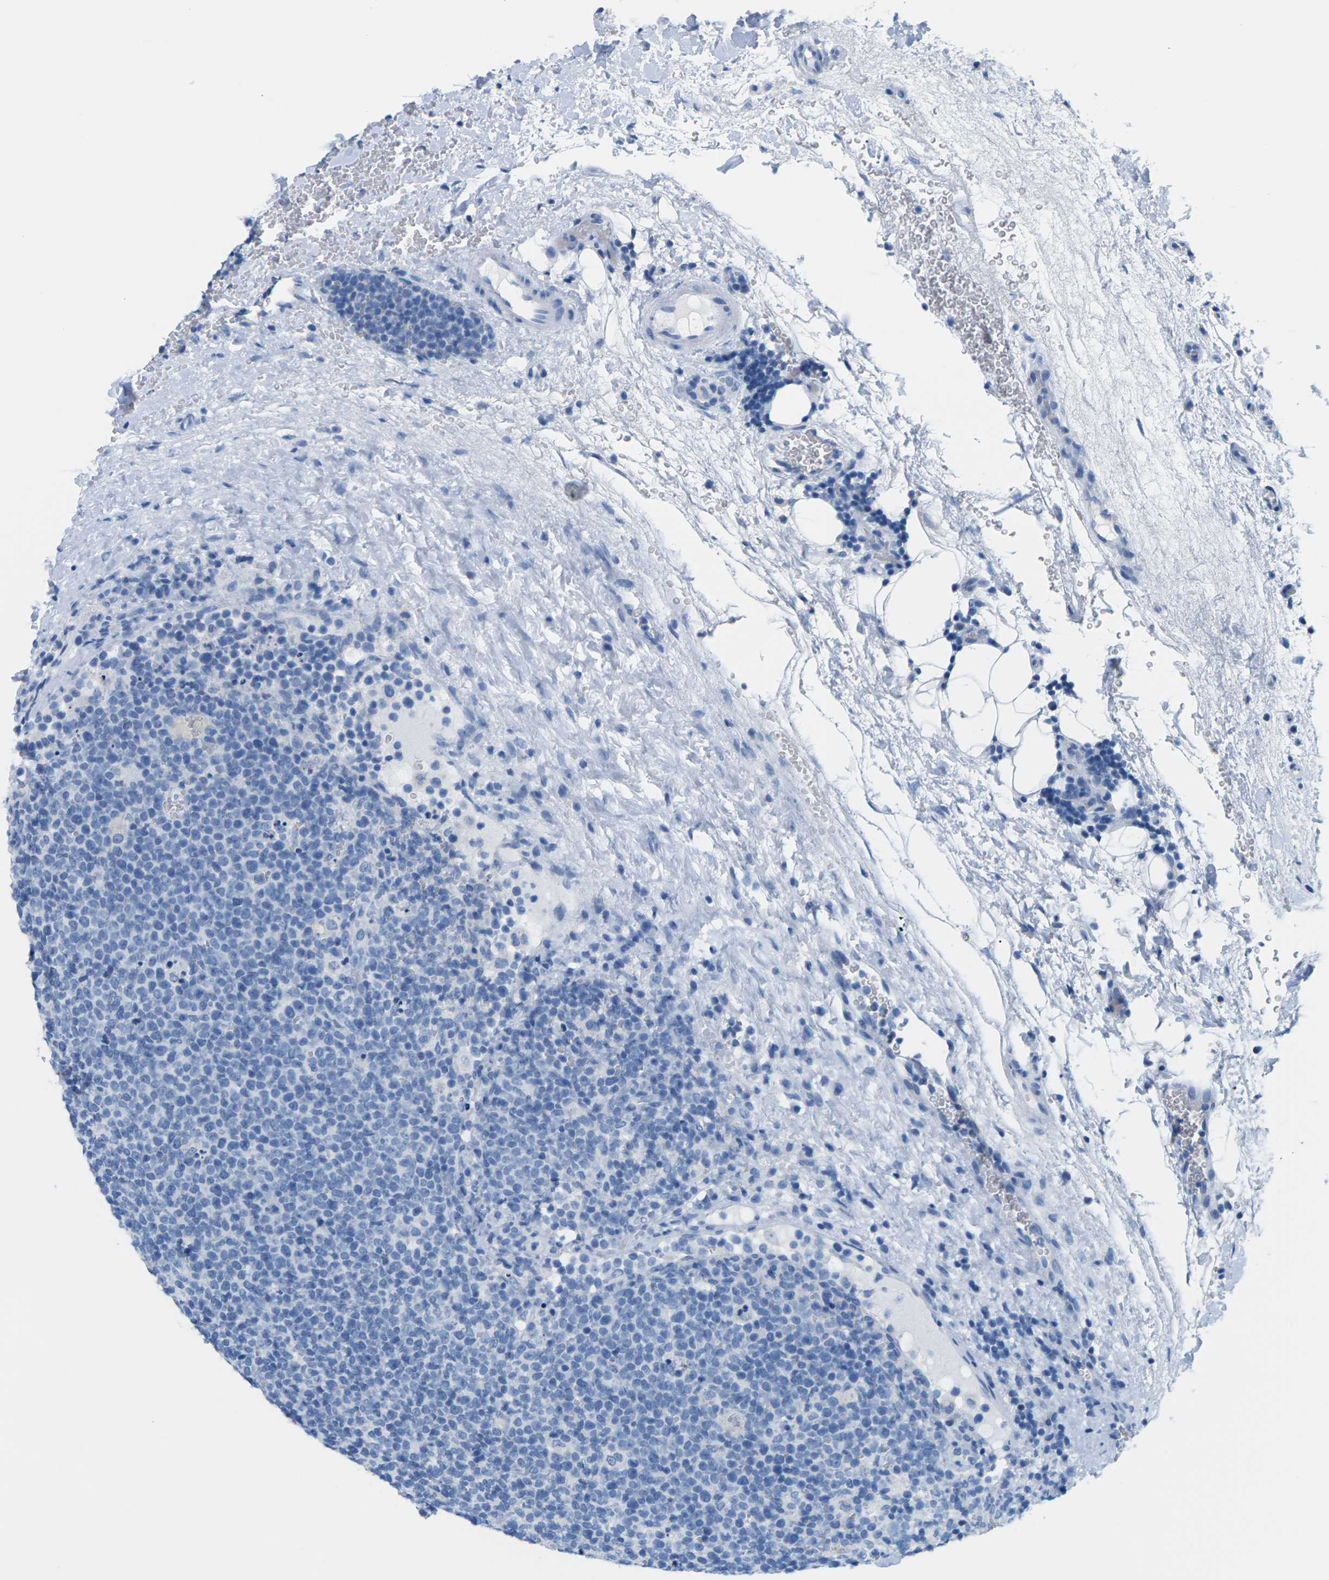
{"staining": {"intensity": "negative", "quantity": "none", "location": "none"}, "tissue": "lymphoma", "cell_type": "Tumor cells", "image_type": "cancer", "snomed": [{"axis": "morphology", "description": "Malignant lymphoma, non-Hodgkin's type, High grade"}, {"axis": "topography", "description": "Lymph node"}], "caption": "This image is of high-grade malignant lymphoma, non-Hodgkin's type stained with immunohistochemistry to label a protein in brown with the nuclei are counter-stained blue. There is no positivity in tumor cells.", "gene": "SLC12A1", "patient": {"sex": "male", "age": 61}}